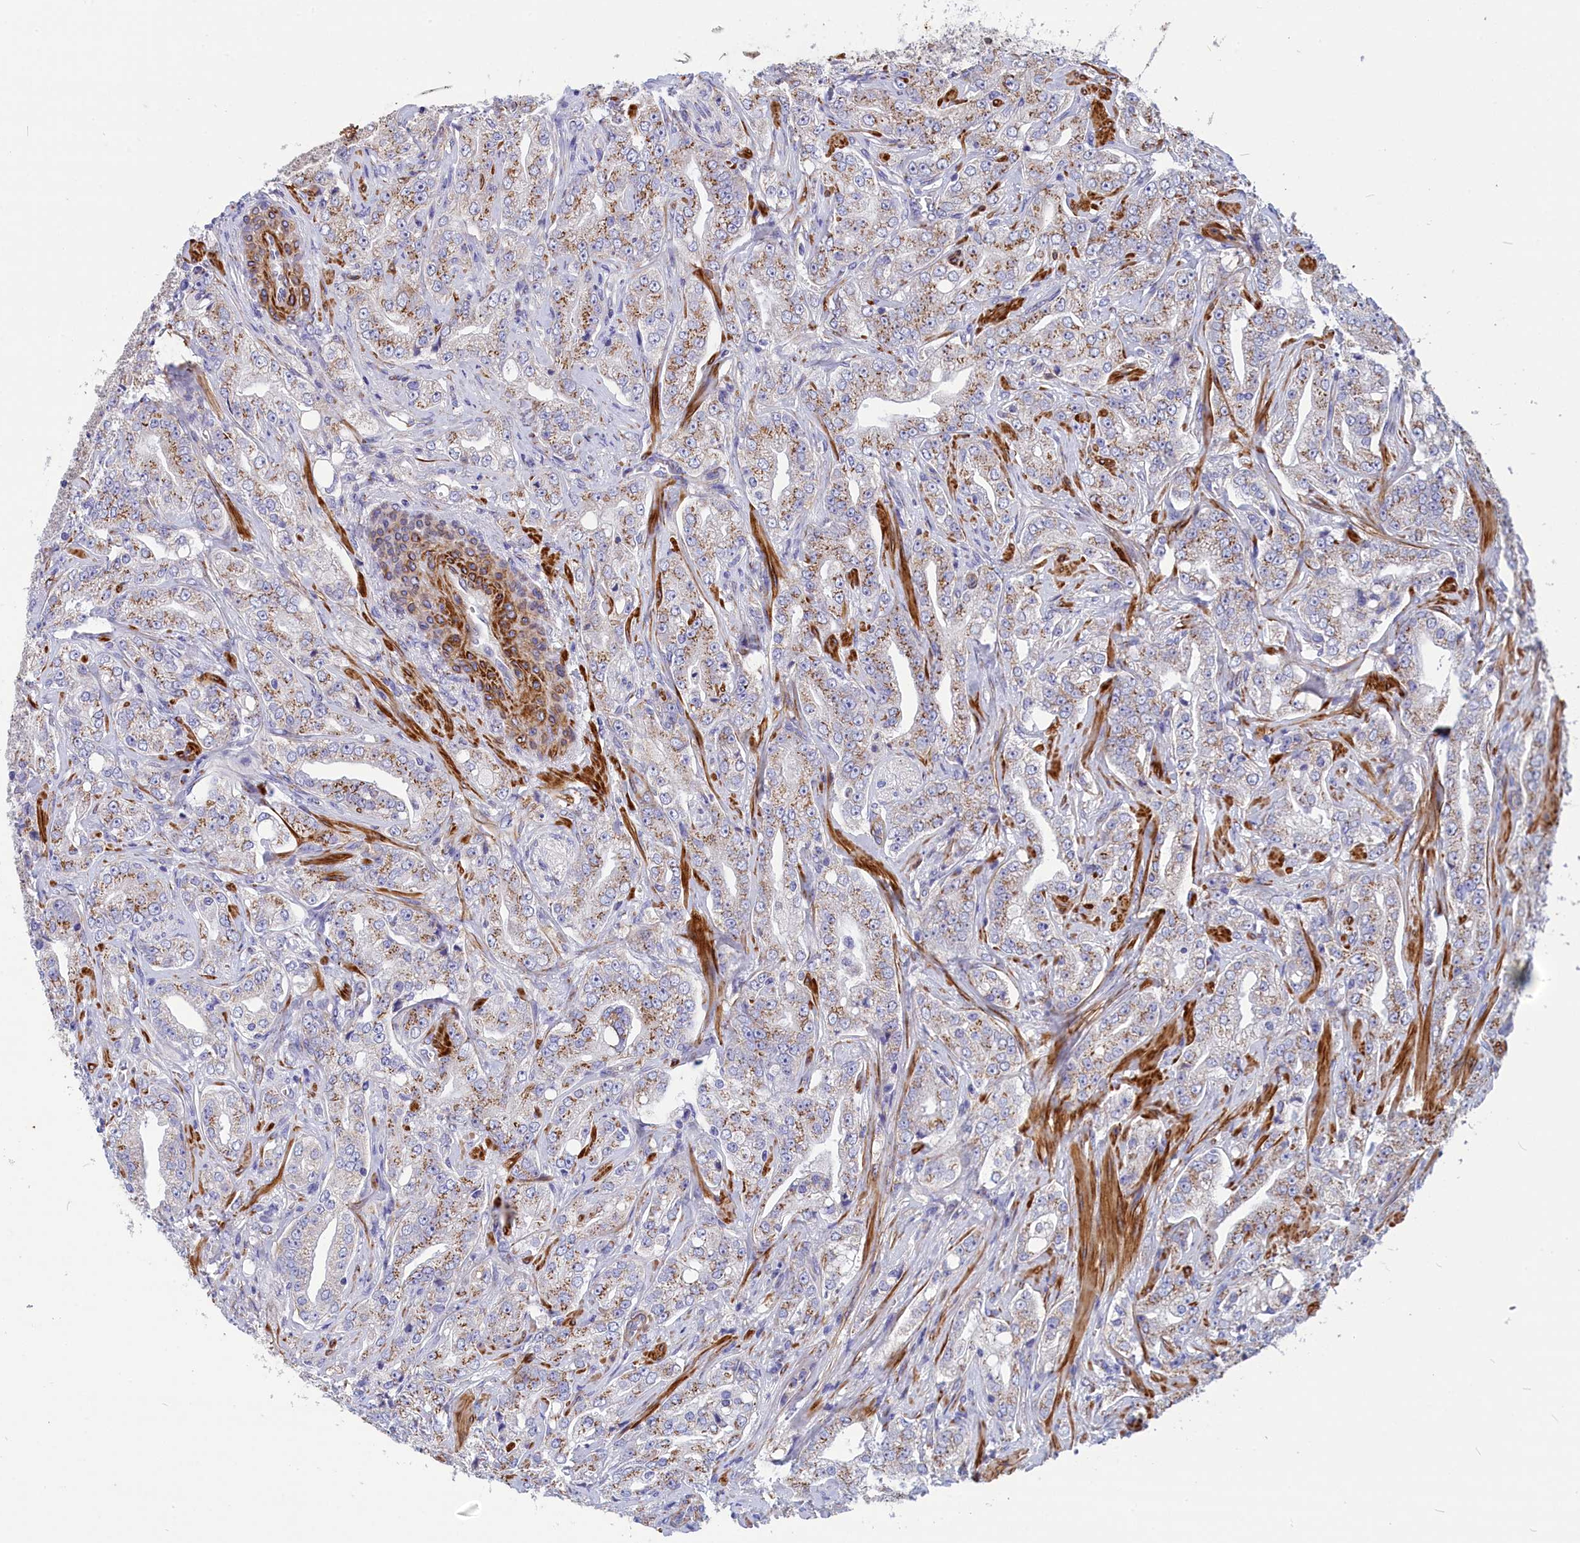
{"staining": {"intensity": "moderate", "quantity": "25%-75%", "location": "cytoplasmic/membranous"}, "tissue": "prostate cancer", "cell_type": "Tumor cells", "image_type": "cancer", "snomed": [{"axis": "morphology", "description": "Adenocarcinoma, Low grade"}, {"axis": "topography", "description": "Prostate"}], "caption": "Approximately 25%-75% of tumor cells in human prostate low-grade adenocarcinoma exhibit moderate cytoplasmic/membranous protein staining as visualized by brown immunohistochemical staining.", "gene": "TUBGCP4", "patient": {"sex": "male", "age": 67}}